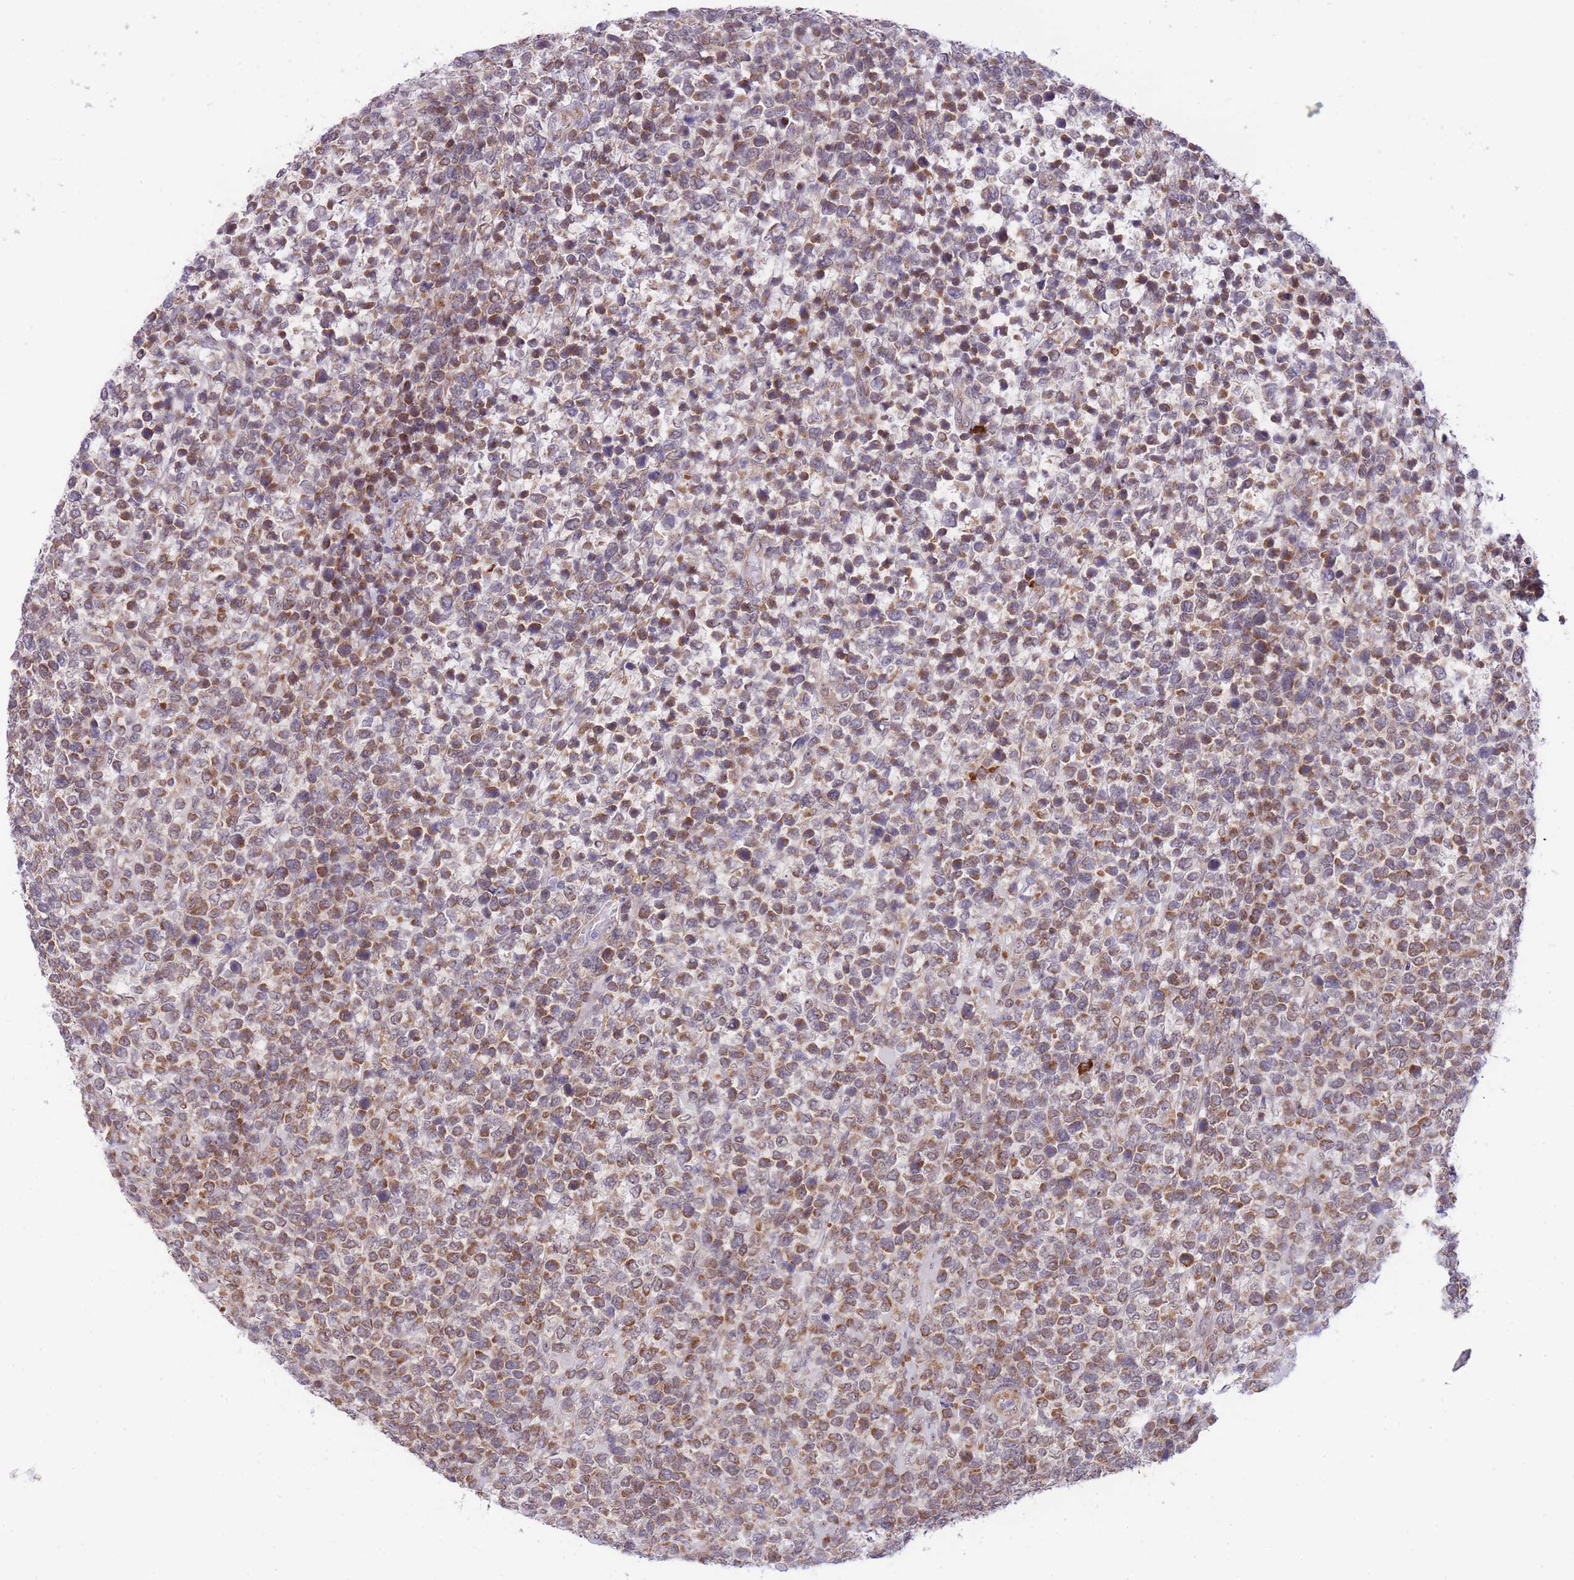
{"staining": {"intensity": "moderate", "quantity": ">75%", "location": "cytoplasmic/membranous"}, "tissue": "lymphoma", "cell_type": "Tumor cells", "image_type": "cancer", "snomed": [{"axis": "morphology", "description": "Malignant lymphoma, non-Hodgkin's type, High grade"}, {"axis": "topography", "description": "Soft tissue"}], "caption": "Immunohistochemistry micrograph of neoplastic tissue: human lymphoma stained using IHC demonstrates medium levels of moderate protein expression localized specifically in the cytoplasmic/membranous of tumor cells, appearing as a cytoplasmic/membranous brown color.", "gene": "EXOSC8", "patient": {"sex": "female", "age": 56}}